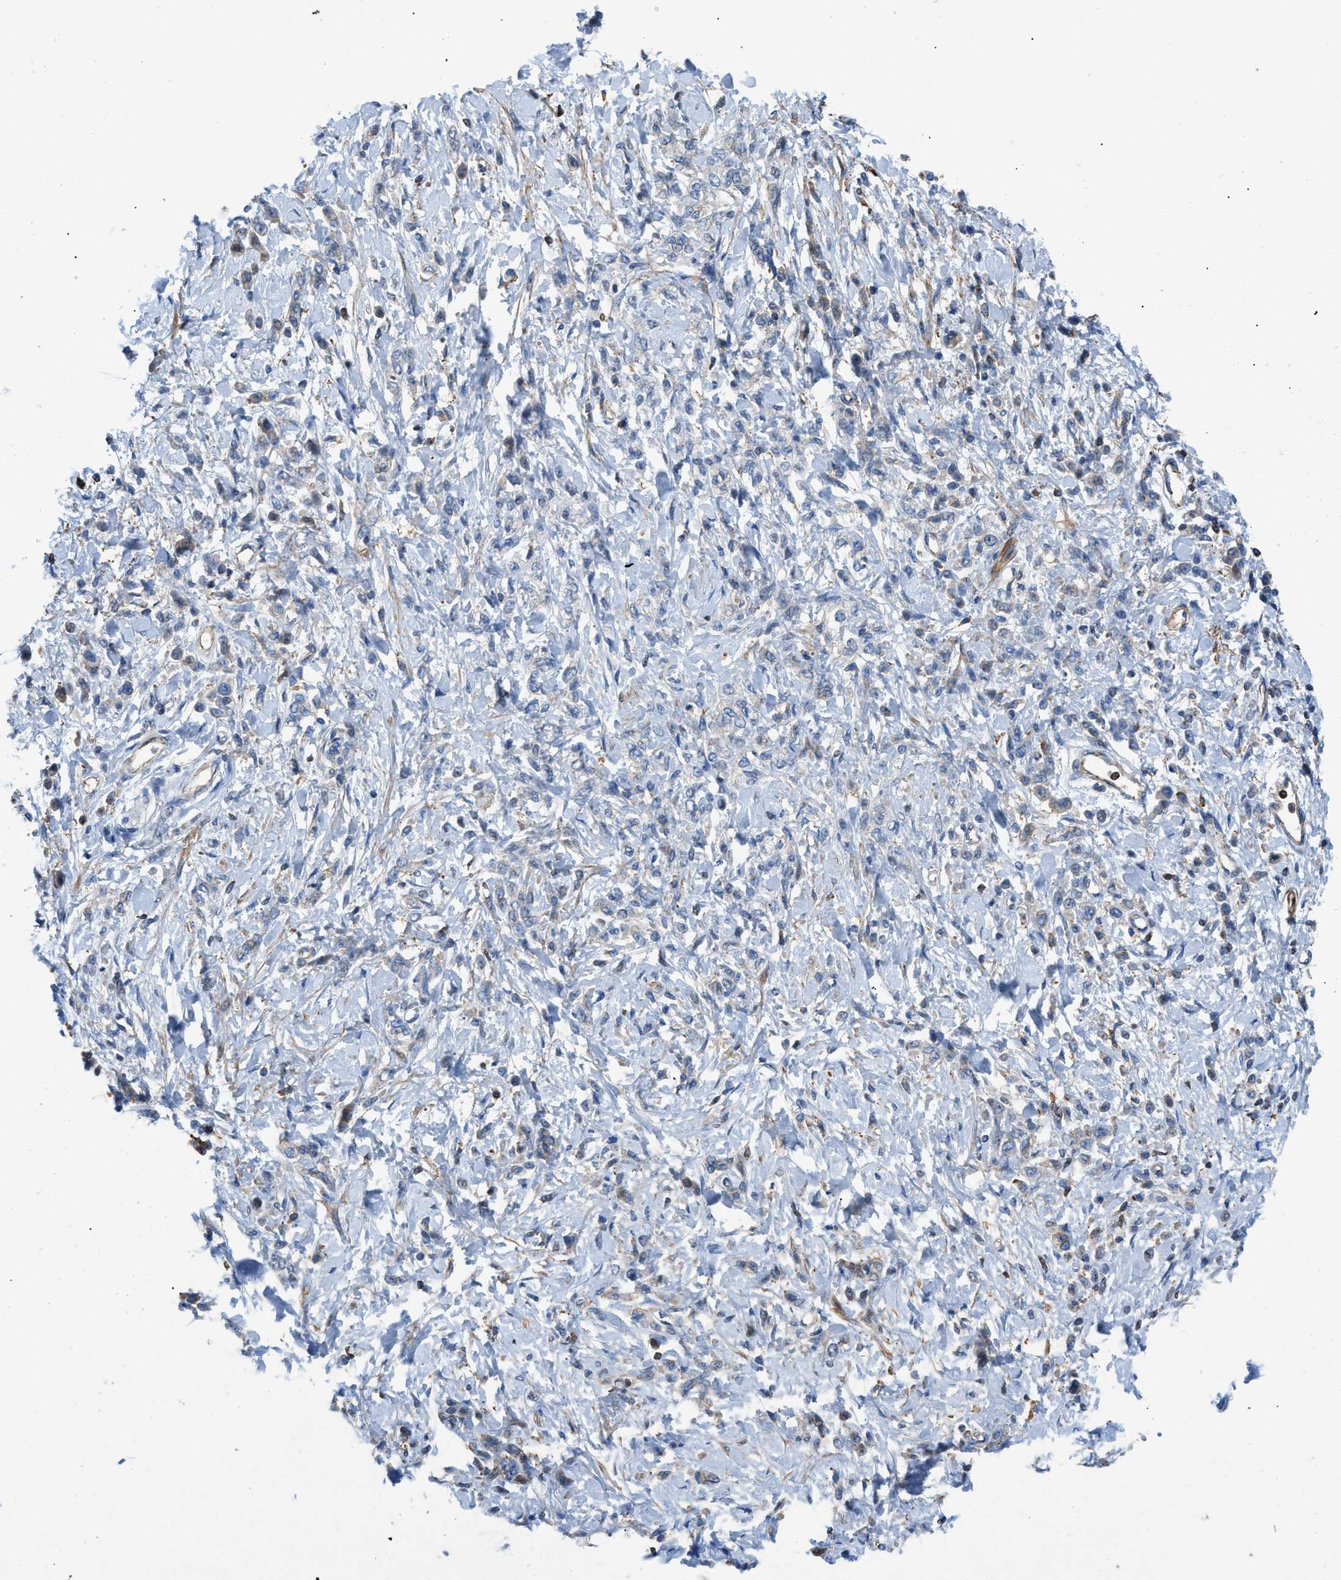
{"staining": {"intensity": "negative", "quantity": "none", "location": "none"}, "tissue": "stomach cancer", "cell_type": "Tumor cells", "image_type": "cancer", "snomed": [{"axis": "morphology", "description": "Normal tissue, NOS"}, {"axis": "morphology", "description": "Adenocarcinoma, NOS"}, {"axis": "topography", "description": "Stomach"}], "caption": "A micrograph of human stomach cancer is negative for staining in tumor cells.", "gene": "ATP6V0D1", "patient": {"sex": "male", "age": 82}}